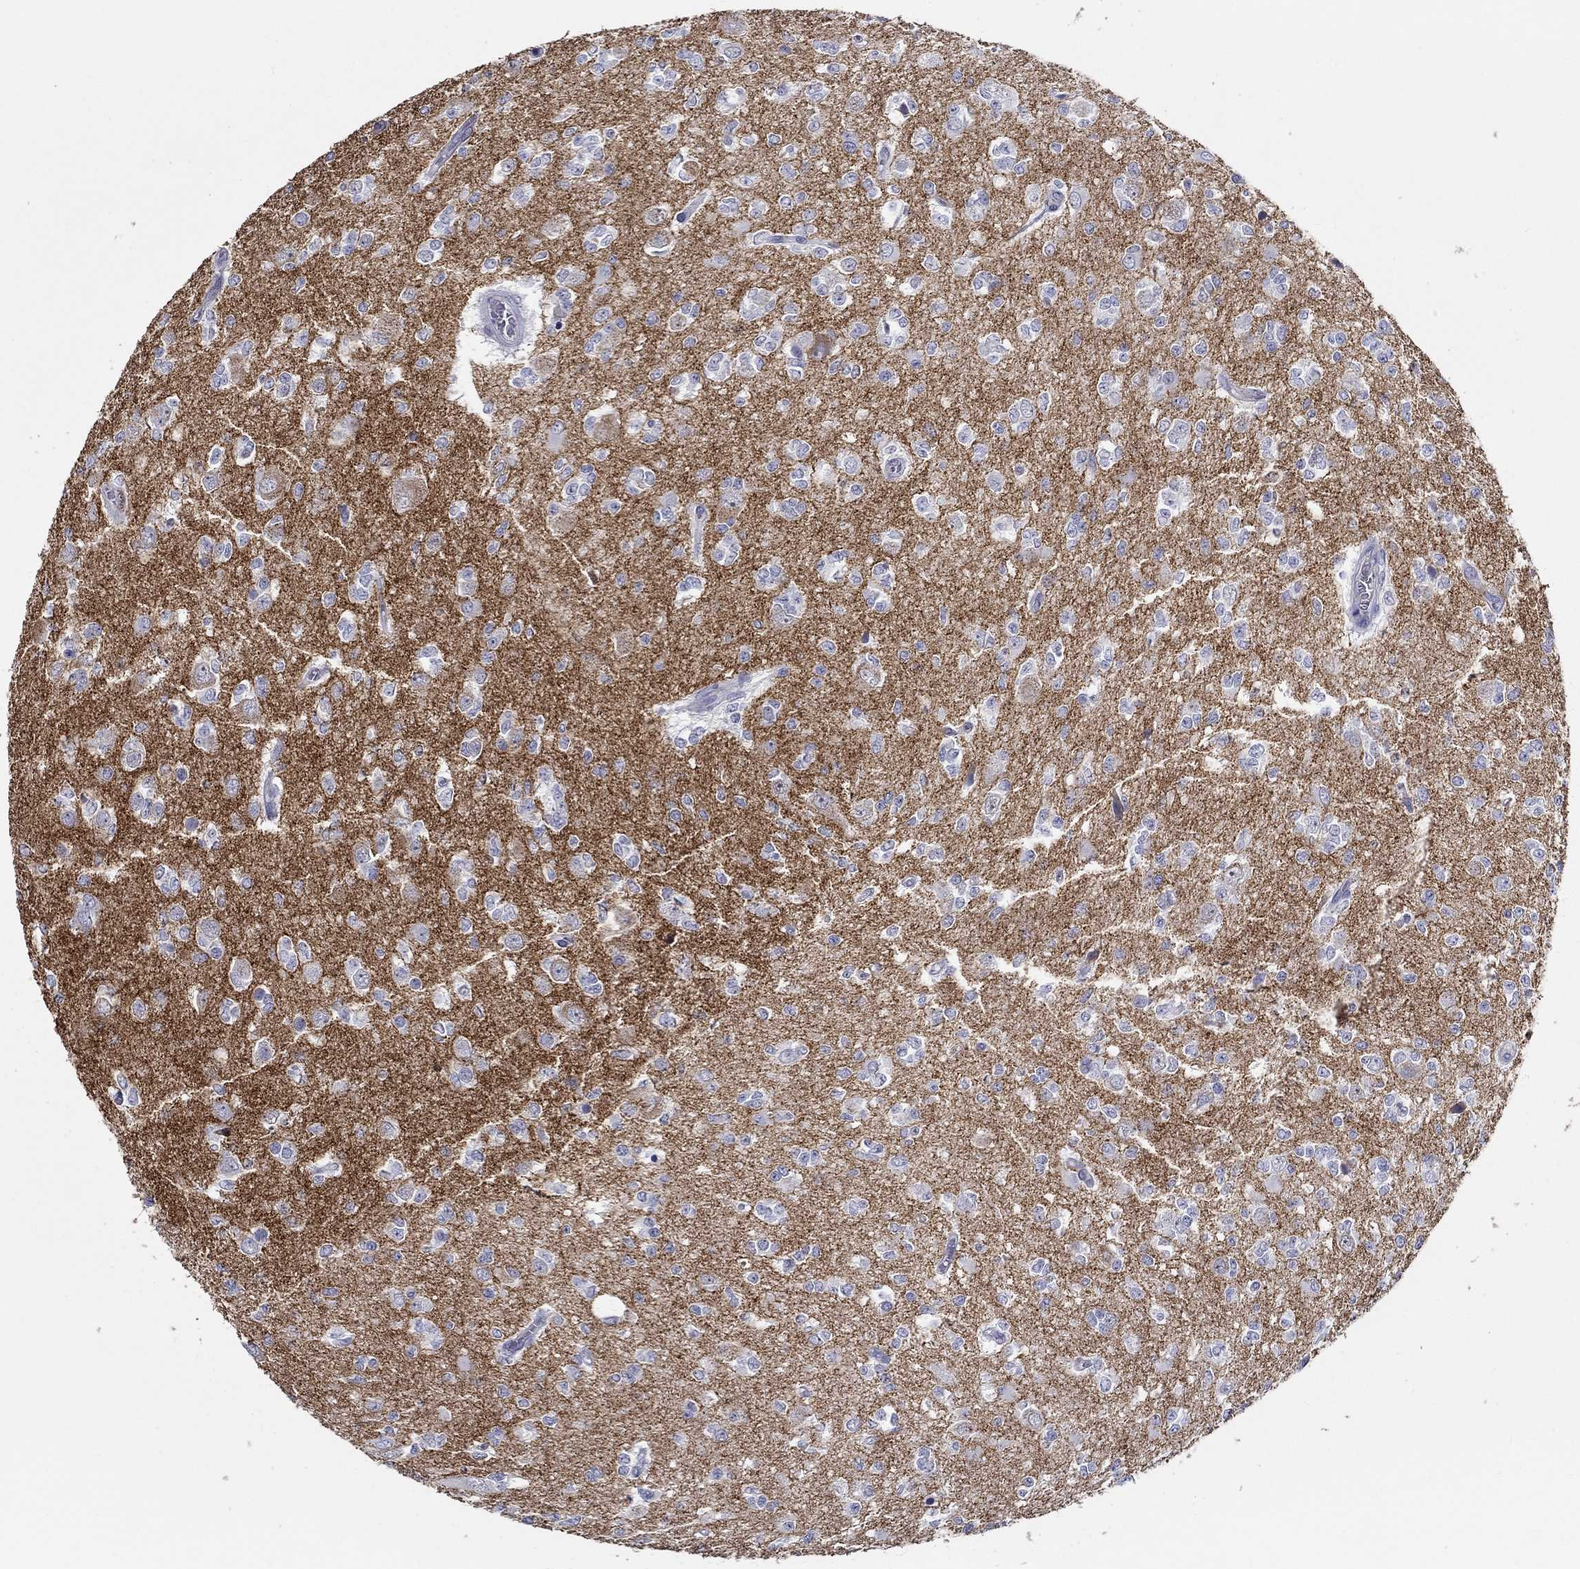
{"staining": {"intensity": "negative", "quantity": "none", "location": "none"}, "tissue": "glioma", "cell_type": "Tumor cells", "image_type": "cancer", "snomed": [{"axis": "morphology", "description": "Glioma, malignant, Low grade"}, {"axis": "topography", "description": "Brain"}], "caption": "The immunohistochemistry (IHC) image has no significant staining in tumor cells of malignant low-grade glioma tissue.", "gene": "SLC30A3", "patient": {"sex": "female", "age": 45}}